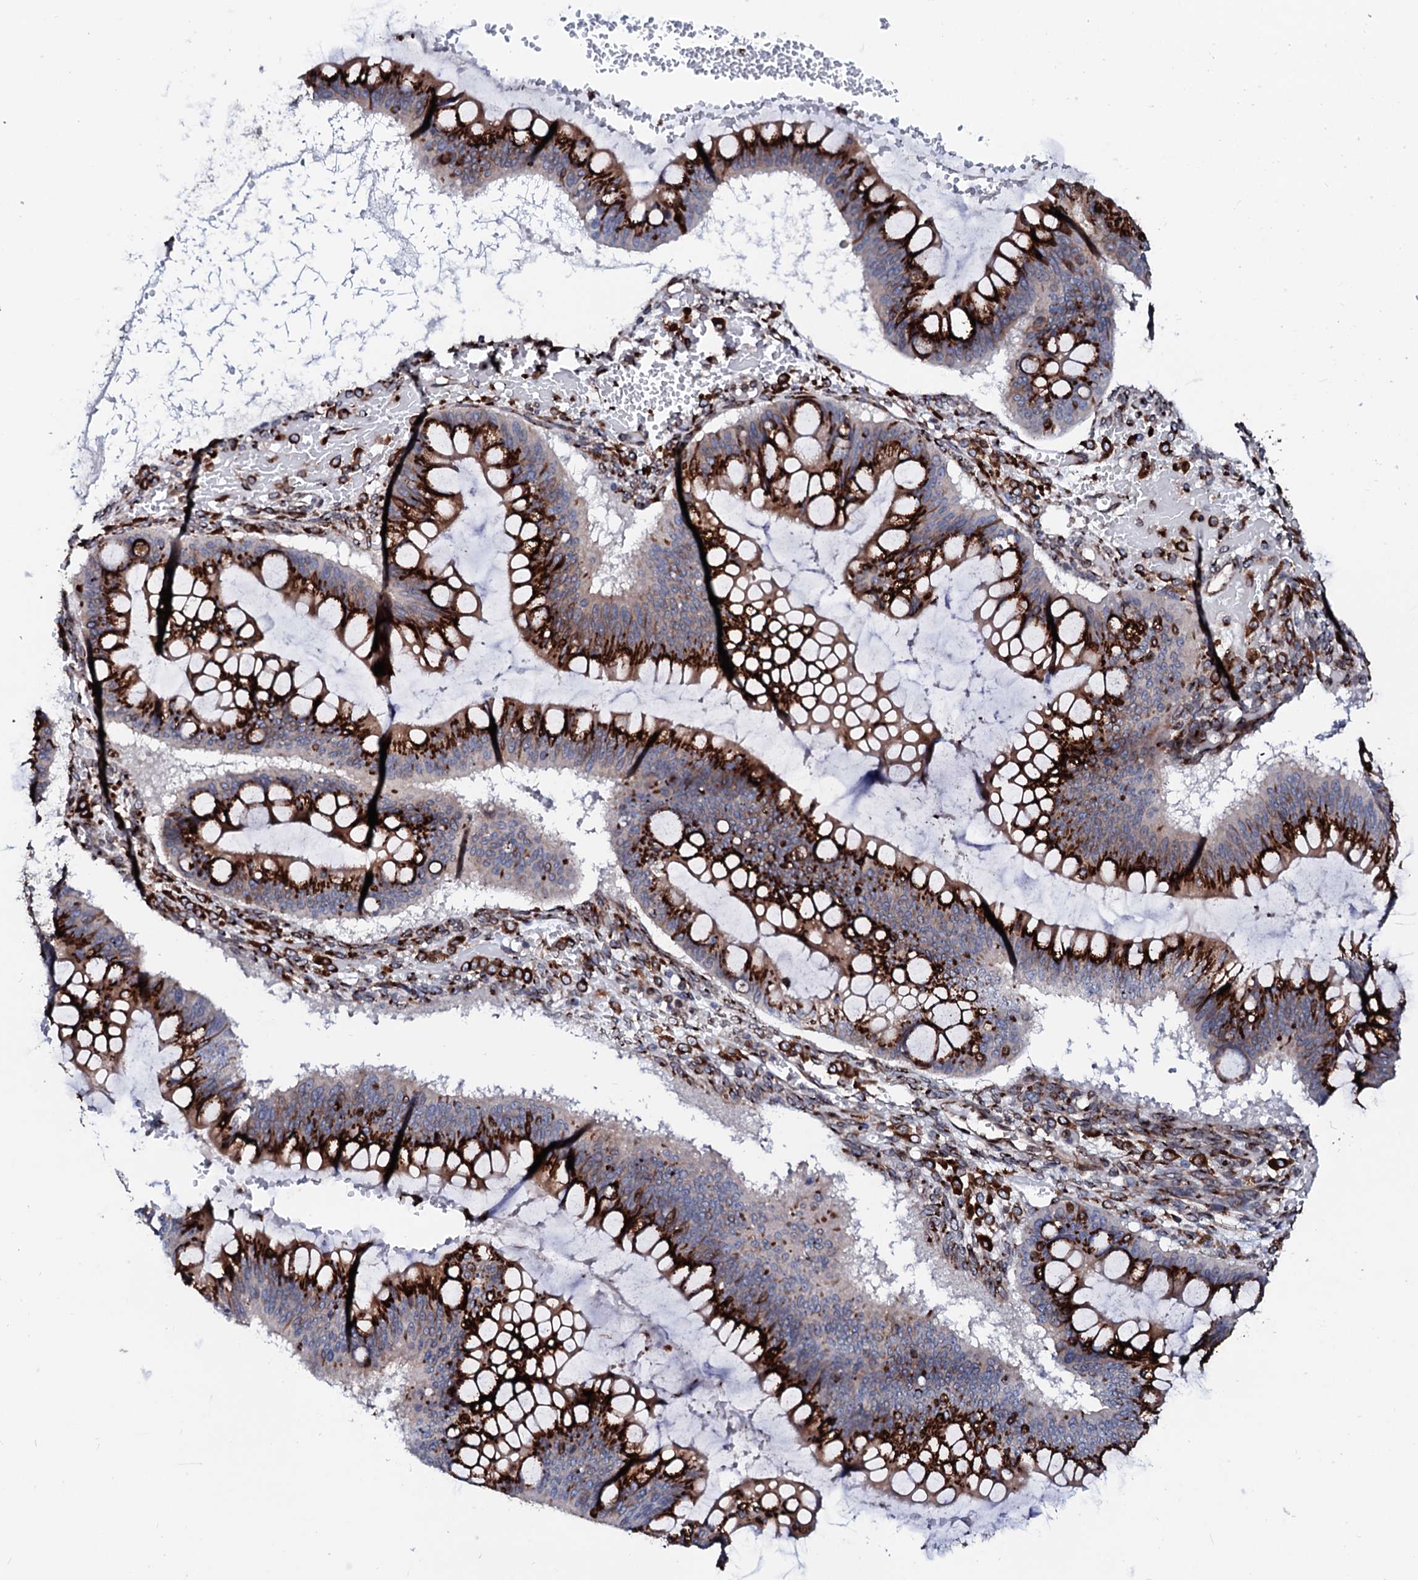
{"staining": {"intensity": "strong", "quantity": "25%-75%", "location": "cytoplasmic/membranous"}, "tissue": "ovarian cancer", "cell_type": "Tumor cells", "image_type": "cancer", "snomed": [{"axis": "morphology", "description": "Cystadenocarcinoma, mucinous, NOS"}, {"axis": "topography", "description": "Ovary"}], "caption": "Immunohistochemistry photomicrograph of human ovarian cancer stained for a protein (brown), which exhibits high levels of strong cytoplasmic/membranous positivity in about 25%-75% of tumor cells.", "gene": "TMCO3", "patient": {"sex": "female", "age": 73}}